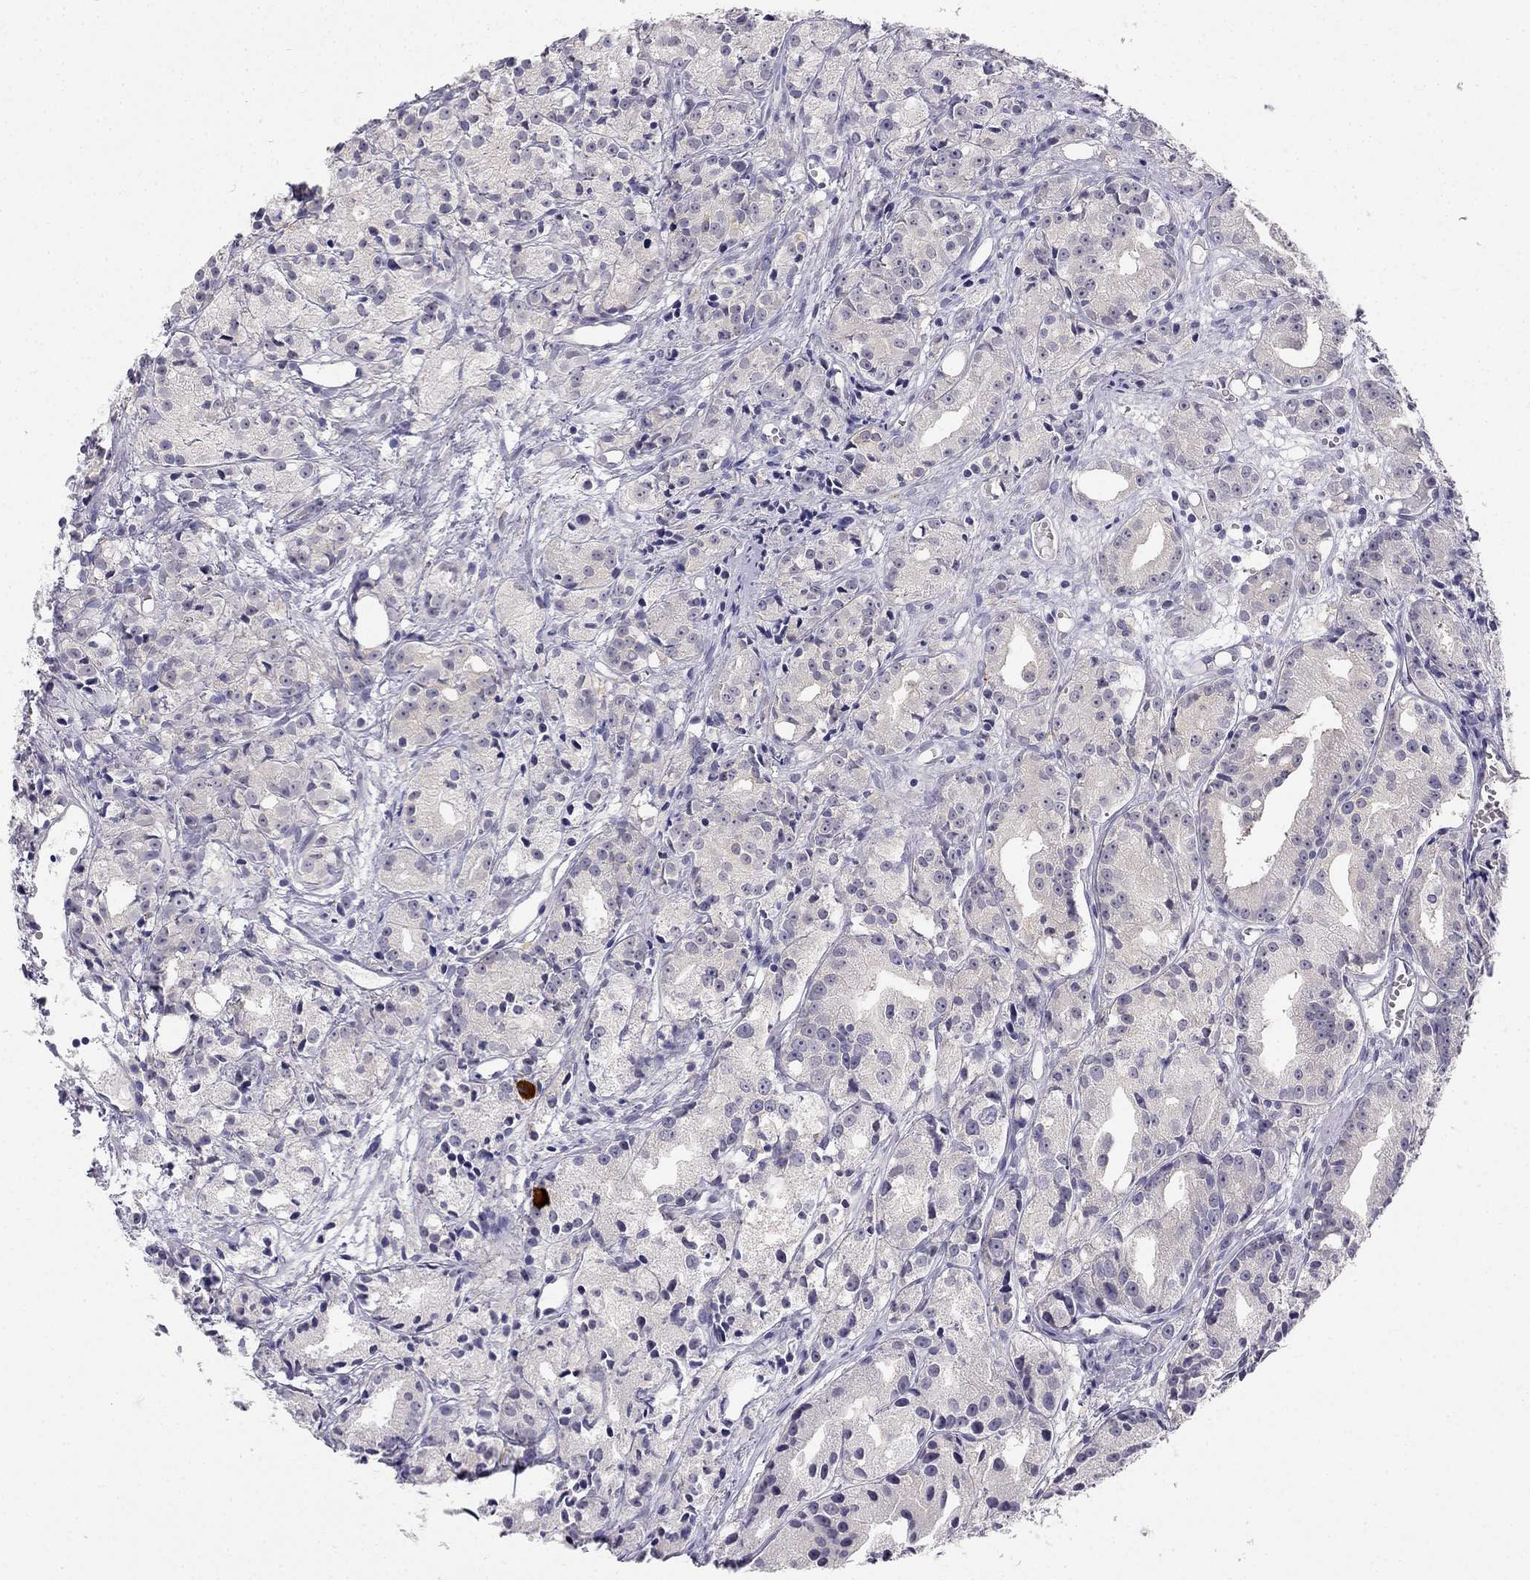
{"staining": {"intensity": "negative", "quantity": "none", "location": "none"}, "tissue": "prostate cancer", "cell_type": "Tumor cells", "image_type": "cancer", "snomed": [{"axis": "morphology", "description": "Adenocarcinoma, Medium grade"}, {"axis": "topography", "description": "Prostate"}], "caption": "The photomicrograph demonstrates no significant positivity in tumor cells of prostate adenocarcinoma (medium-grade).", "gene": "C16orf89", "patient": {"sex": "male", "age": 74}}